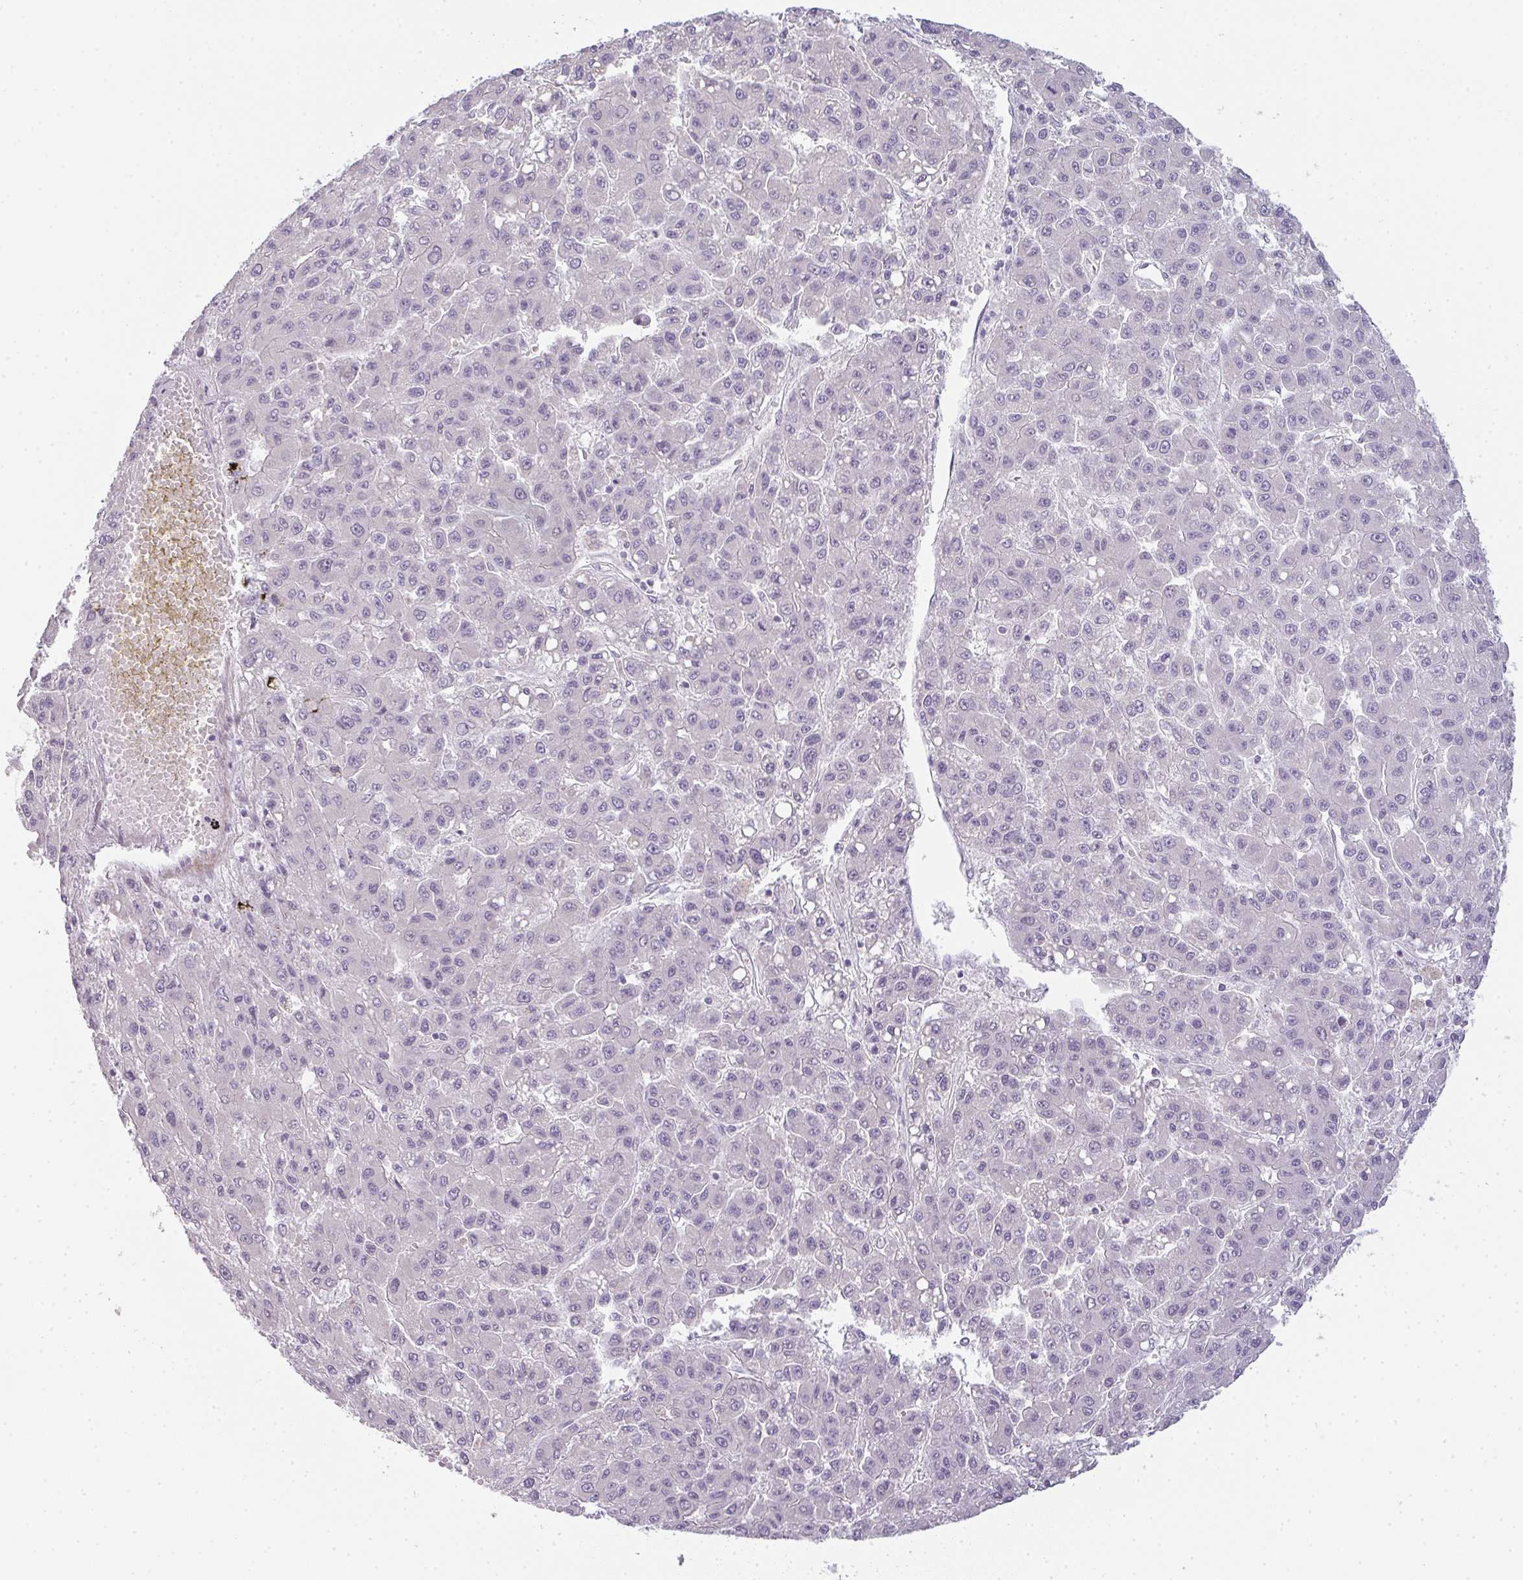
{"staining": {"intensity": "negative", "quantity": "none", "location": "none"}, "tissue": "liver cancer", "cell_type": "Tumor cells", "image_type": "cancer", "snomed": [{"axis": "morphology", "description": "Carcinoma, Hepatocellular, NOS"}, {"axis": "topography", "description": "Liver"}], "caption": "Micrograph shows no protein staining in tumor cells of hepatocellular carcinoma (liver) tissue.", "gene": "SIRPB2", "patient": {"sex": "male", "age": 70}}